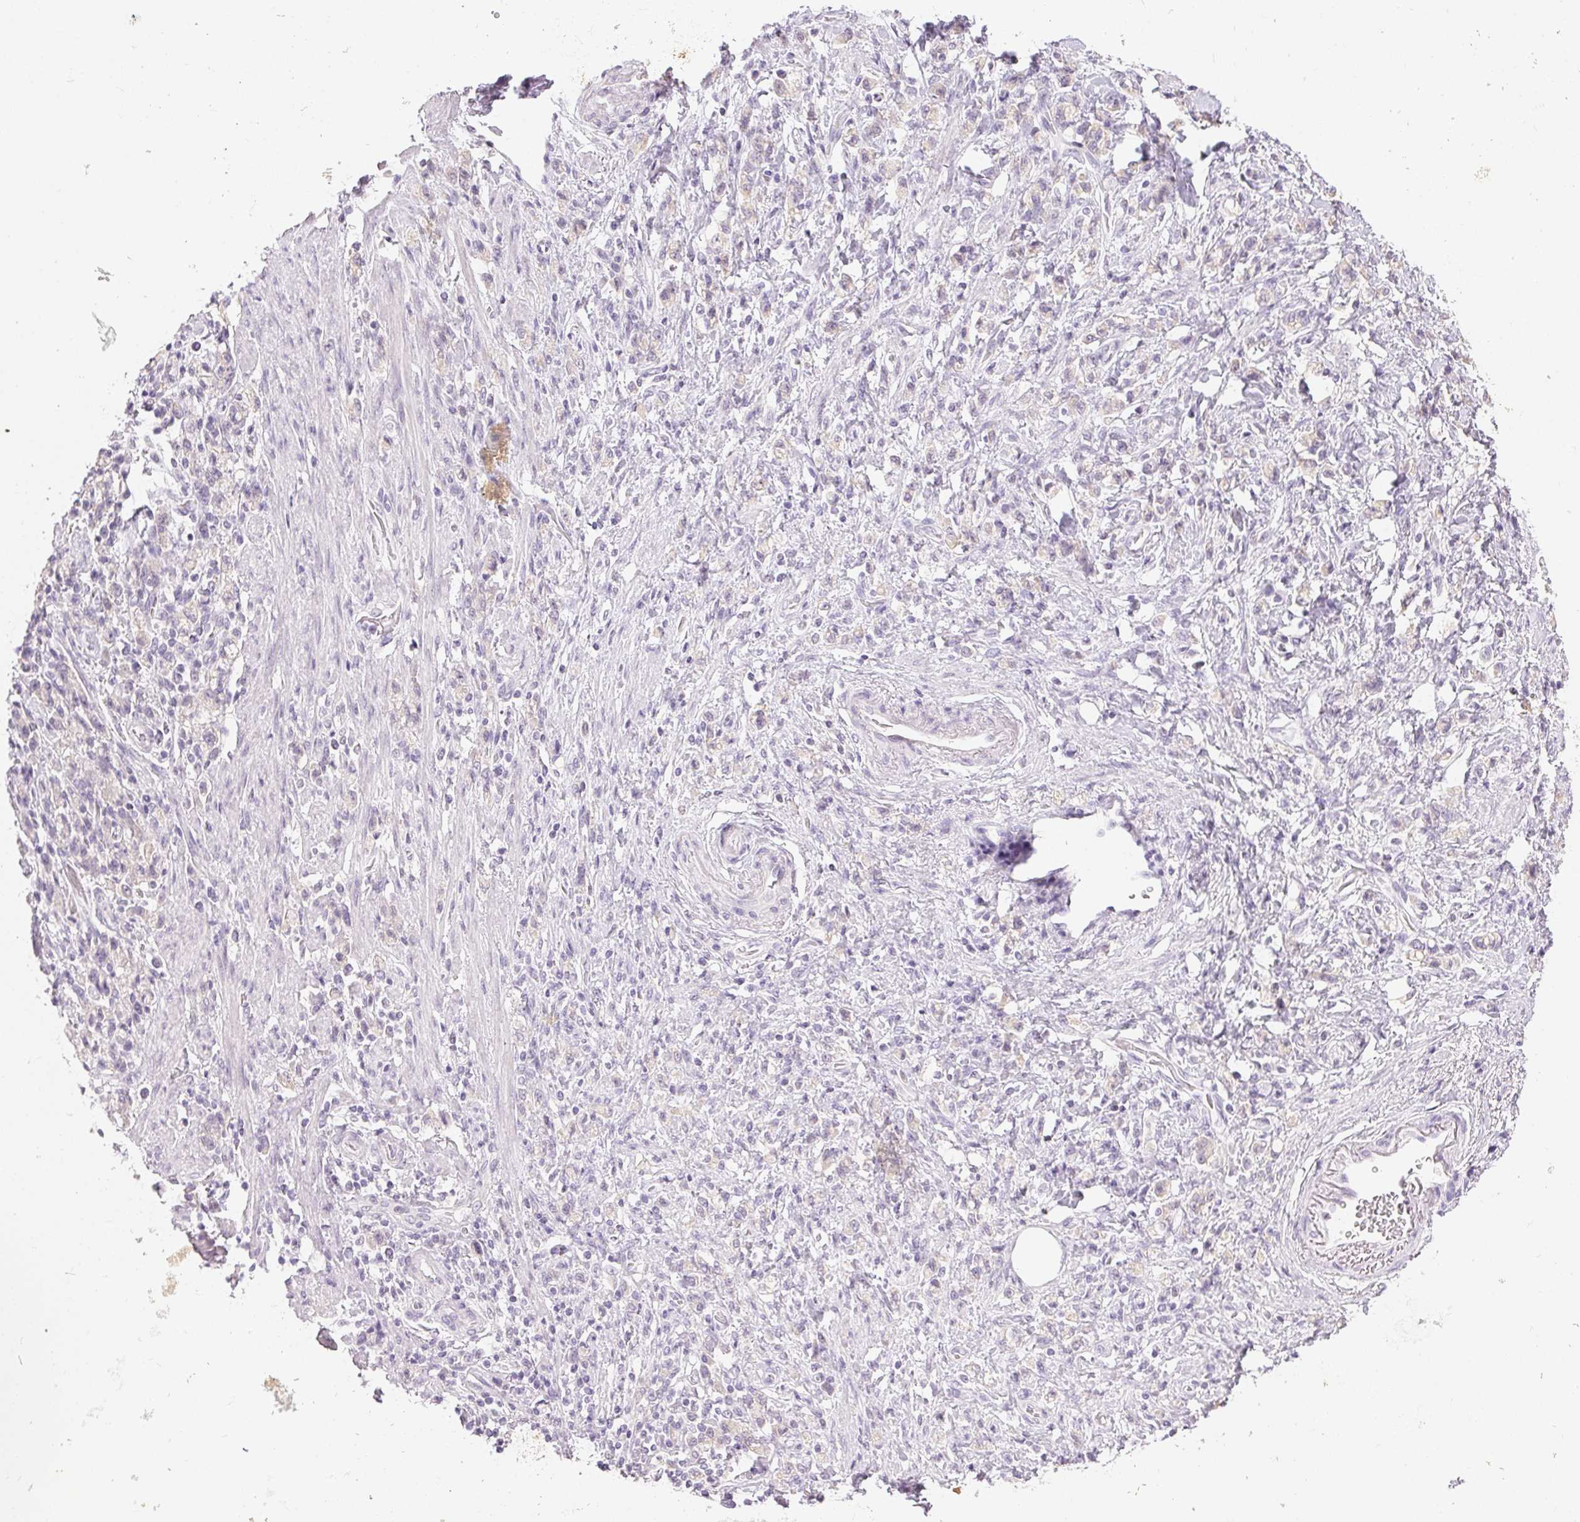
{"staining": {"intensity": "negative", "quantity": "none", "location": "none"}, "tissue": "stomach cancer", "cell_type": "Tumor cells", "image_type": "cancer", "snomed": [{"axis": "morphology", "description": "Adenocarcinoma, NOS"}, {"axis": "topography", "description": "Stomach"}], "caption": "This is a micrograph of immunohistochemistry staining of stomach adenocarcinoma, which shows no positivity in tumor cells. Brightfield microscopy of immunohistochemistry stained with DAB (brown) and hematoxylin (blue), captured at high magnification.", "gene": "SFTPD", "patient": {"sex": "male", "age": 77}}